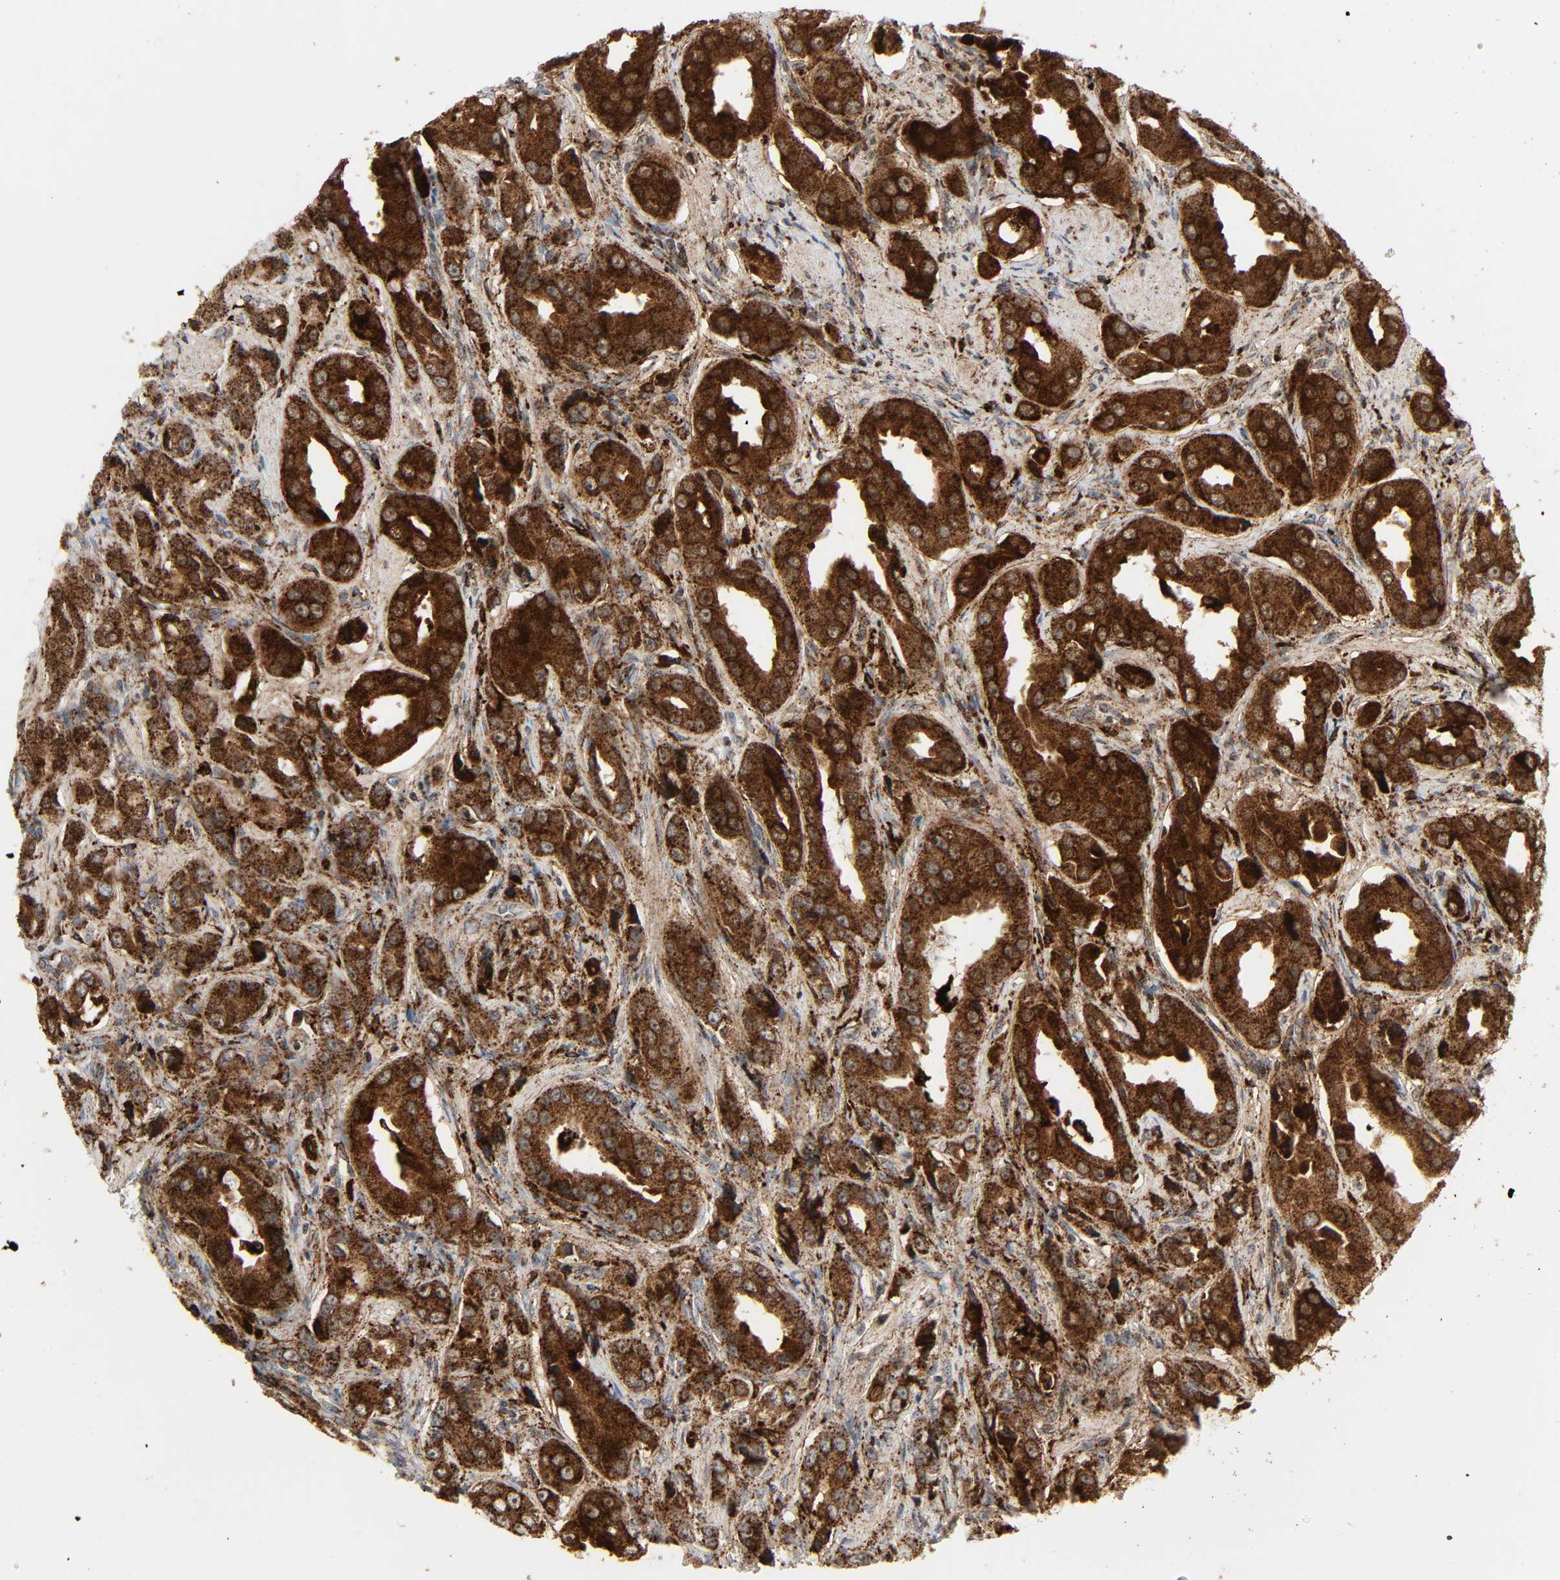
{"staining": {"intensity": "strong", "quantity": ">75%", "location": "cytoplasmic/membranous"}, "tissue": "prostate cancer", "cell_type": "Tumor cells", "image_type": "cancer", "snomed": [{"axis": "morphology", "description": "Adenocarcinoma, Medium grade"}, {"axis": "topography", "description": "Prostate"}], "caption": "Strong cytoplasmic/membranous staining is identified in about >75% of tumor cells in medium-grade adenocarcinoma (prostate).", "gene": "PSAP", "patient": {"sex": "male", "age": 53}}